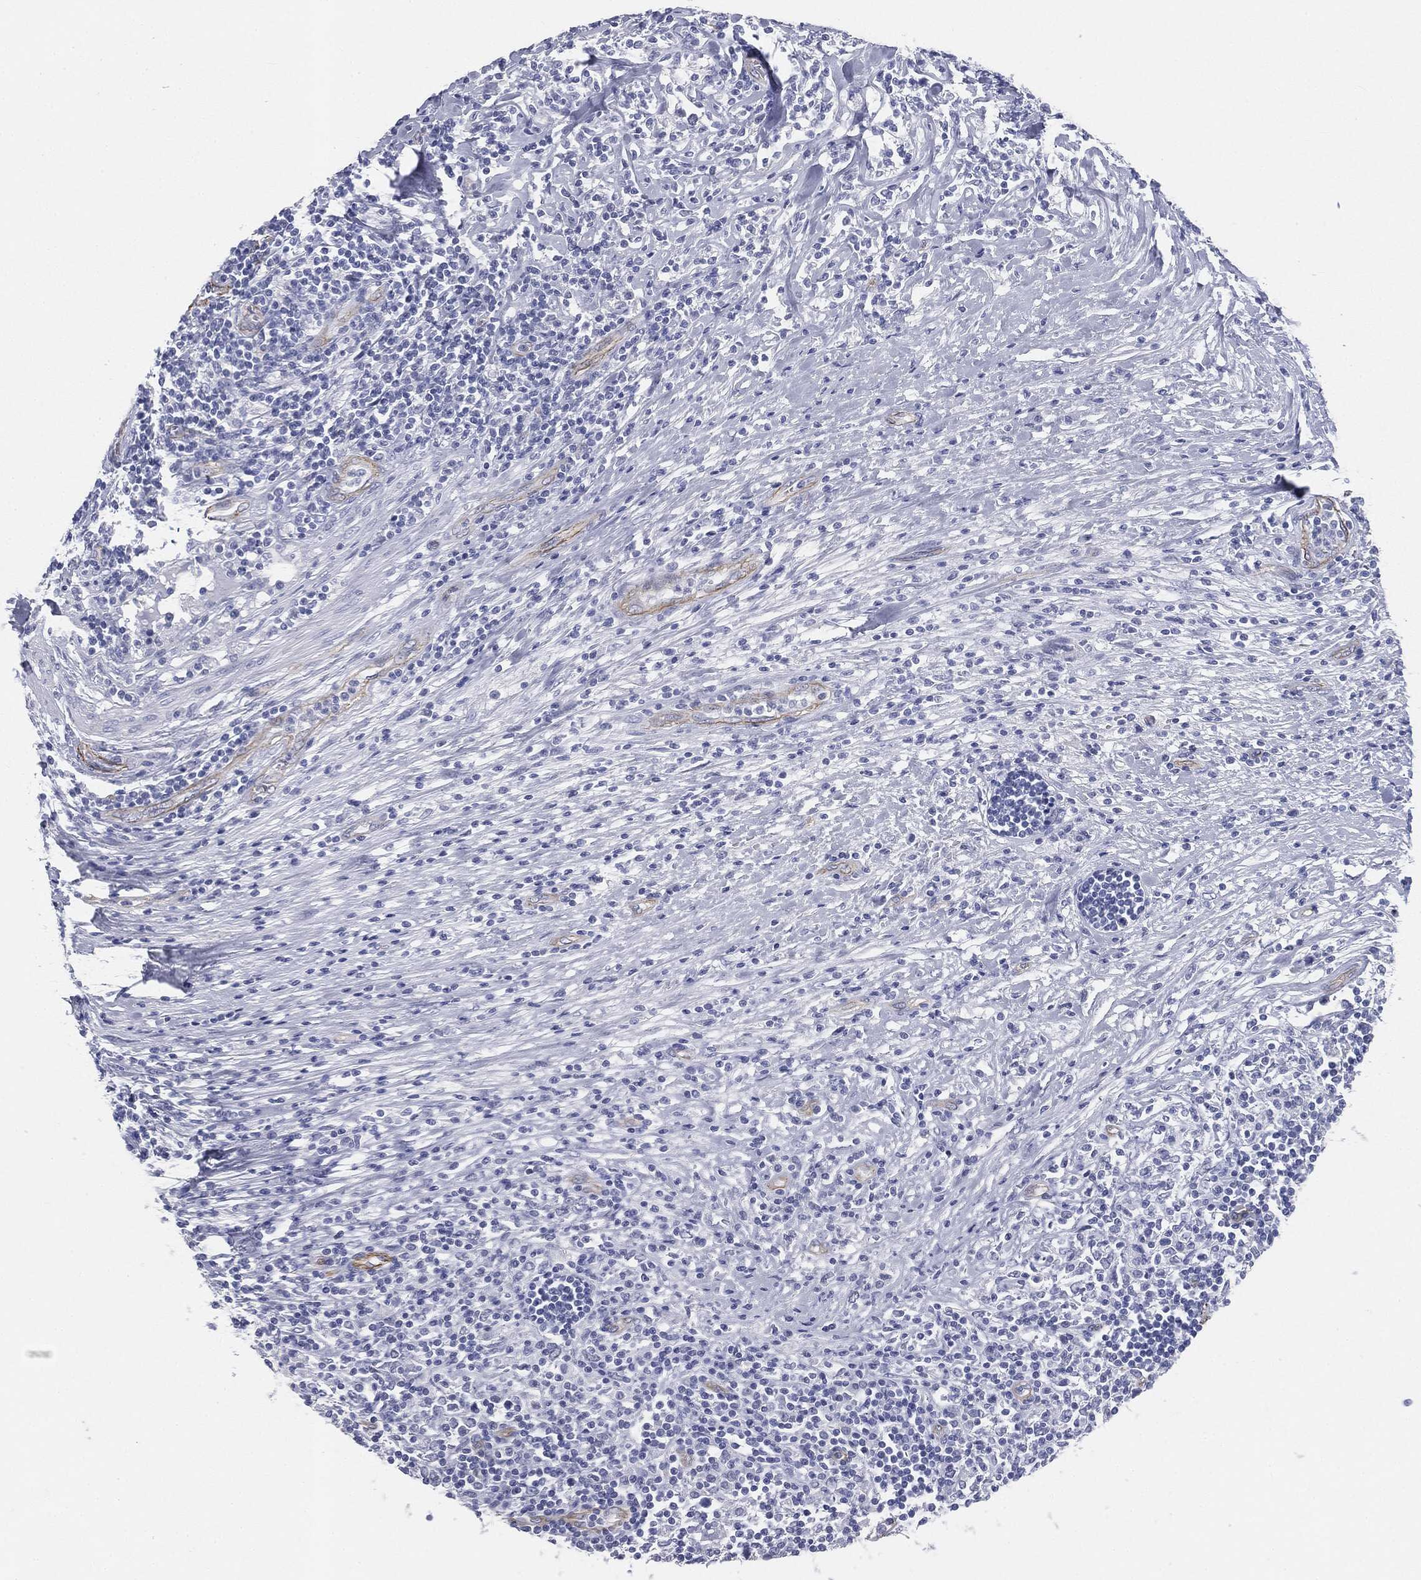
{"staining": {"intensity": "negative", "quantity": "none", "location": "none"}, "tissue": "lymphoma", "cell_type": "Tumor cells", "image_type": "cancer", "snomed": [{"axis": "morphology", "description": "Malignant lymphoma, non-Hodgkin's type, High grade"}, {"axis": "topography", "description": "Lymph node"}], "caption": "The IHC micrograph has no significant expression in tumor cells of lymphoma tissue.", "gene": "MUC5AC", "patient": {"sex": "female", "age": 84}}